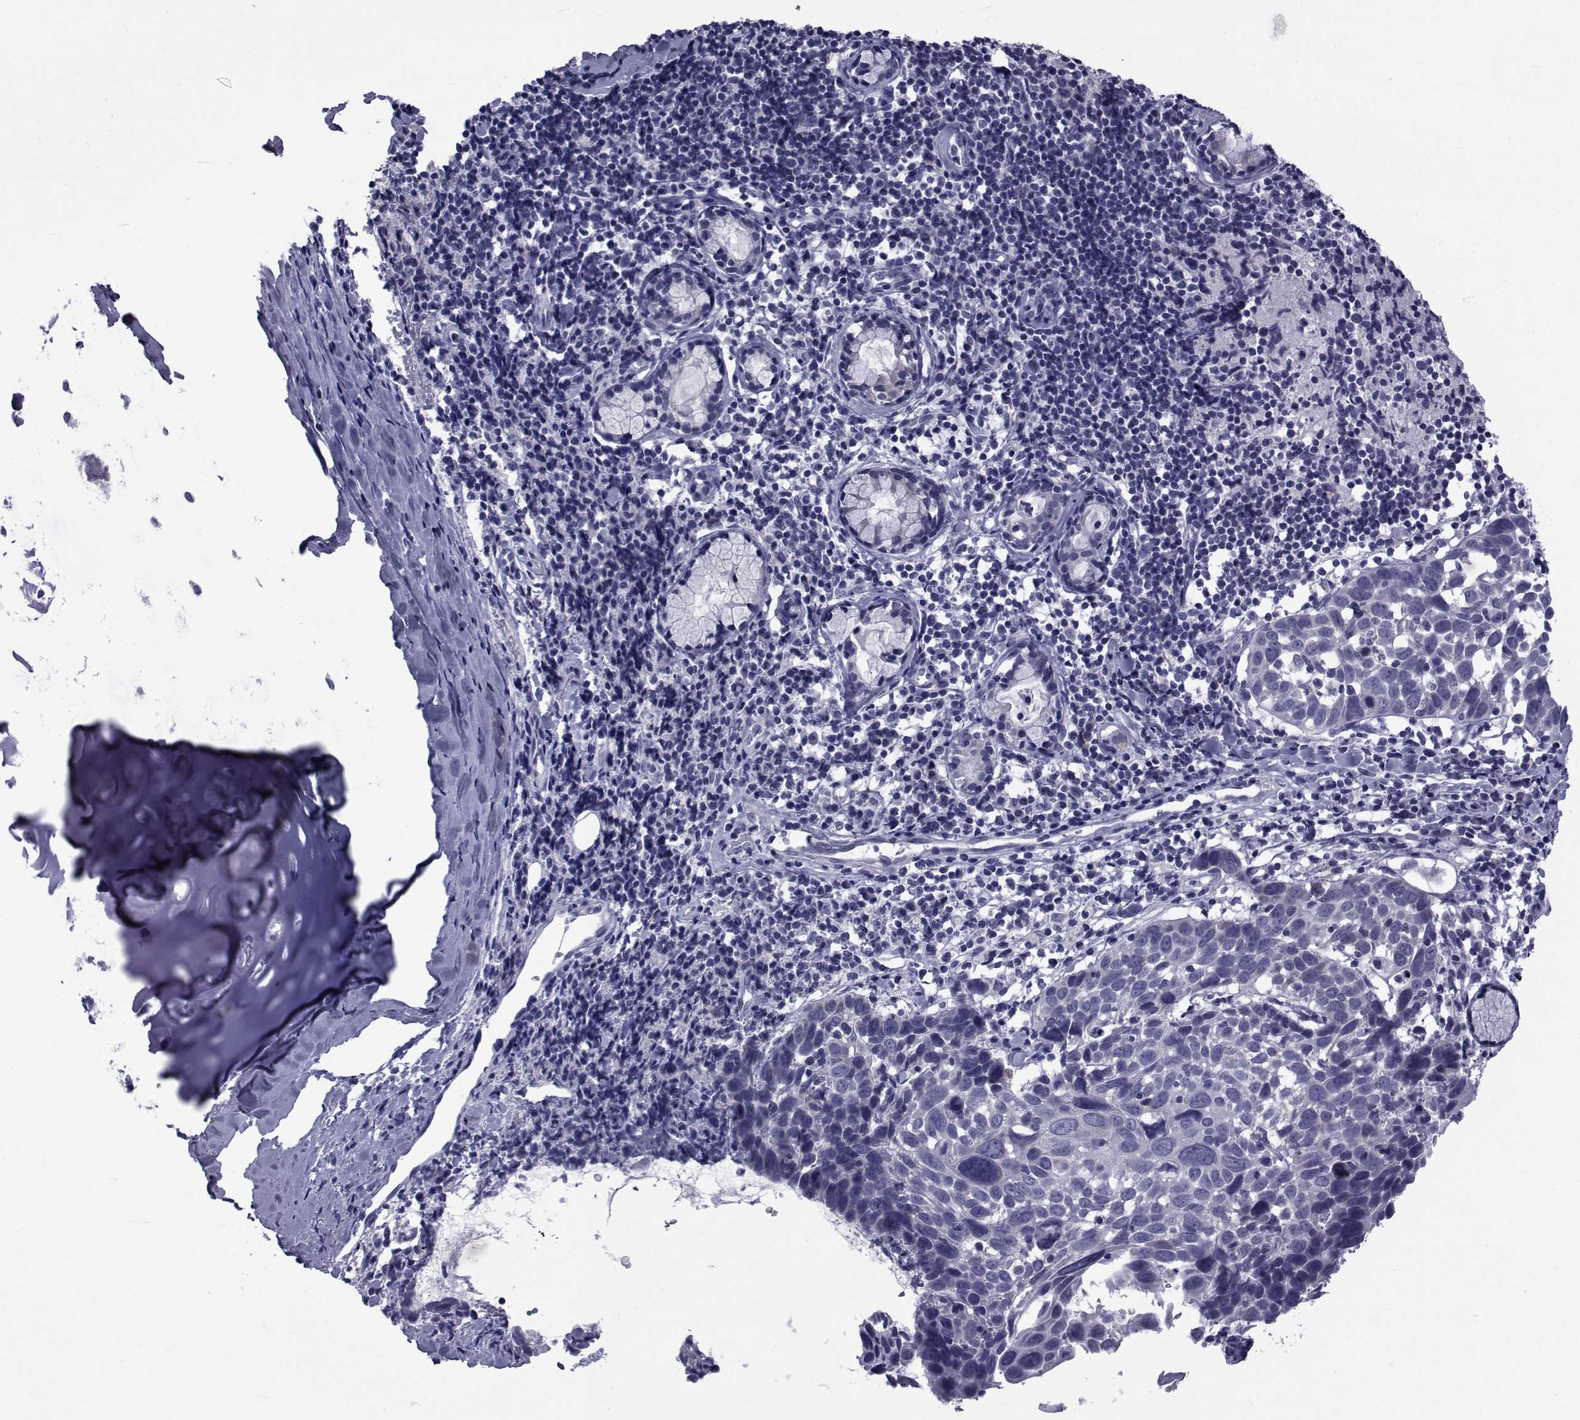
{"staining": {"intensity": "negative", "quantity": "none", "location": "none"}, "tissue": "lung cancer", "cell_type": "Tumor cells", "image_type": "cancer", "snomed": [{"axis": "morphology", "description": "Squamous cell carcinoma, NOS"}, {"axis": "topography", "description": "Lung"}], "caption": "DAB (3,3'-diaminobenzidine) immunohistochemical staining of squamous cell carcinoma (lung) exhibits no significant expression in tumor cells.", "gene": "GKAP1", "patient": {"sex": "male", "age": 57}}